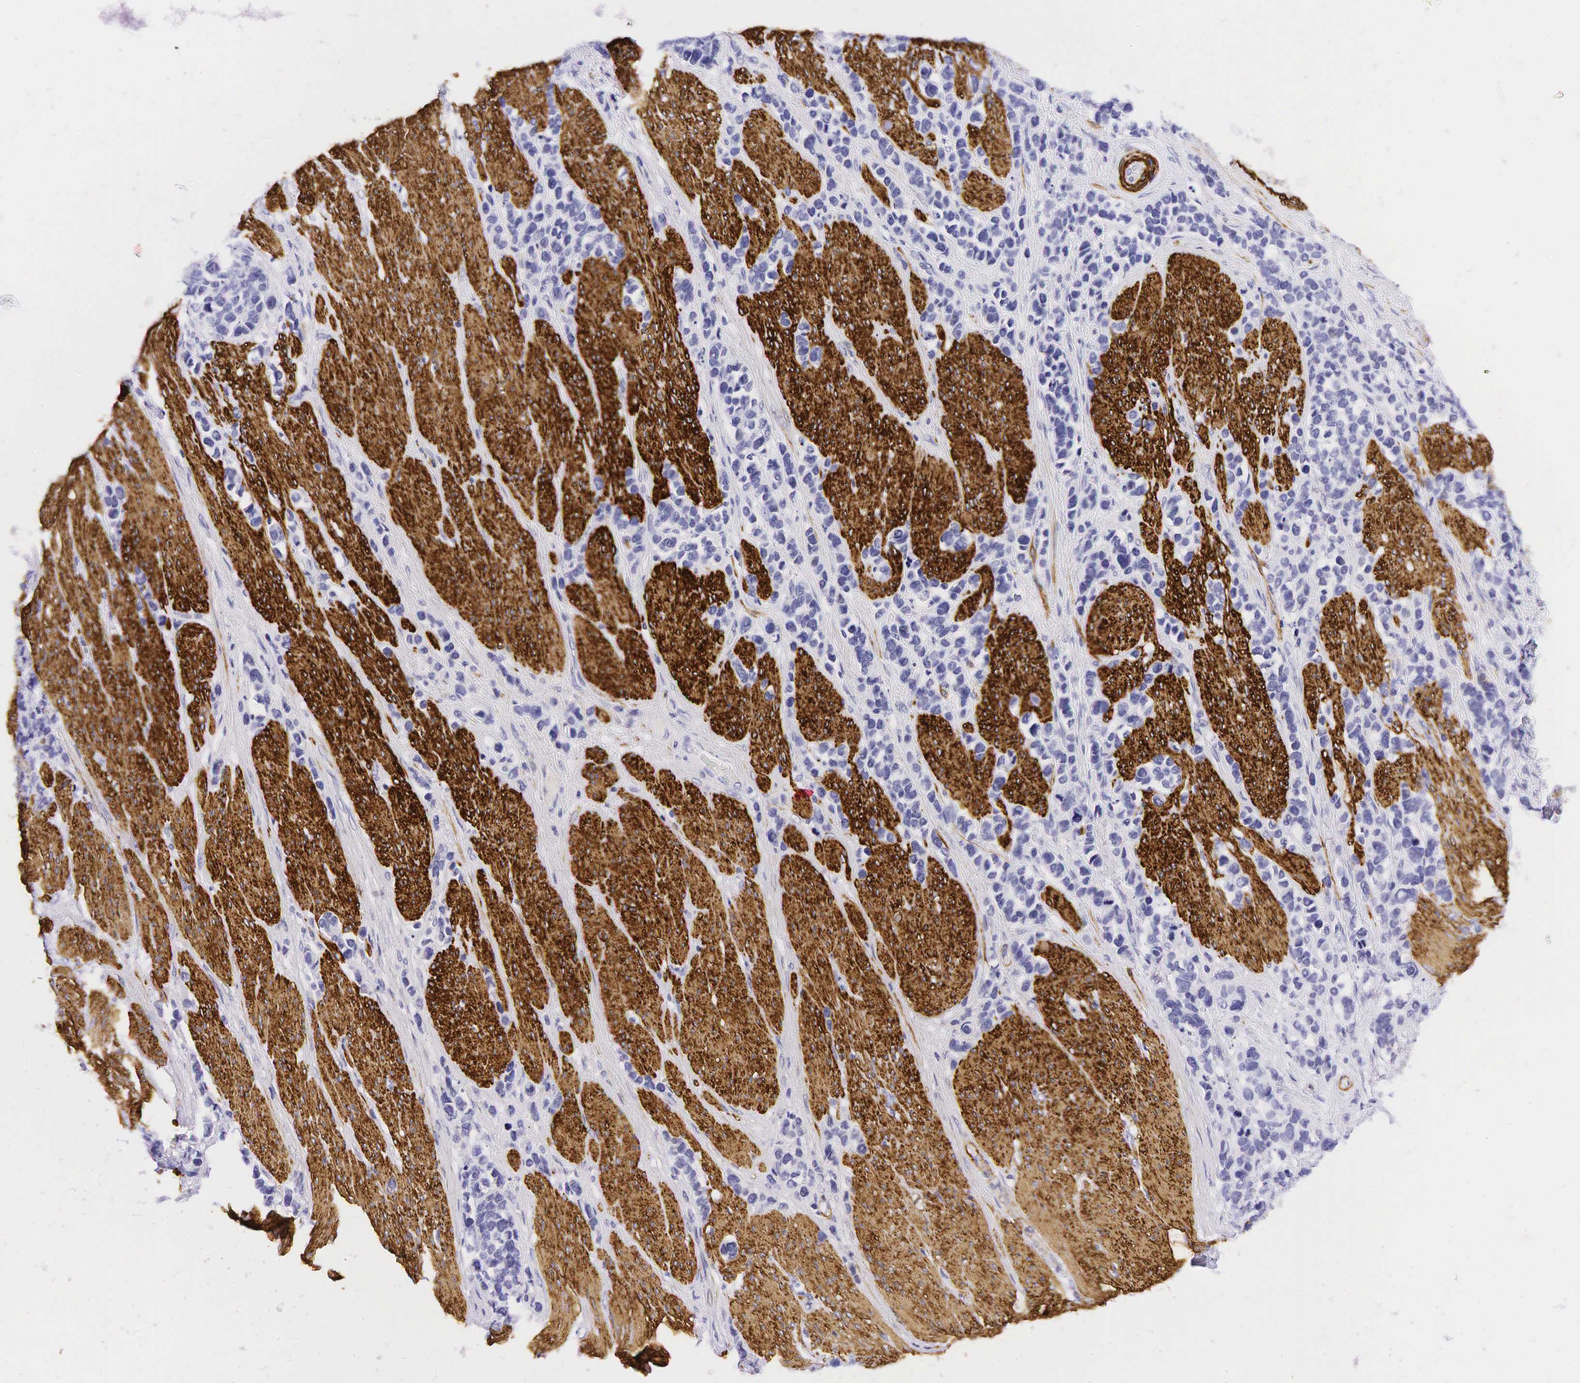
{"staining": {"intensity": "negative", "quantity": "none", "location": "none"}, "tissue": "stomach cancer", "cell_type": "Tumor cells", "image_type": "cancer", "snomed": [{"axis": "morphology", "description": "Adenocarcinoma, NOS"}, {"axis": "topography", "description": "Stomach, upper"}], "caption": "Photomicrograph shows no protein positivity in tumor cells of adenocarcinoma (stomach) tissue.", "gene": "CALD1", "patient": {"sex": "male", "age": 71}}